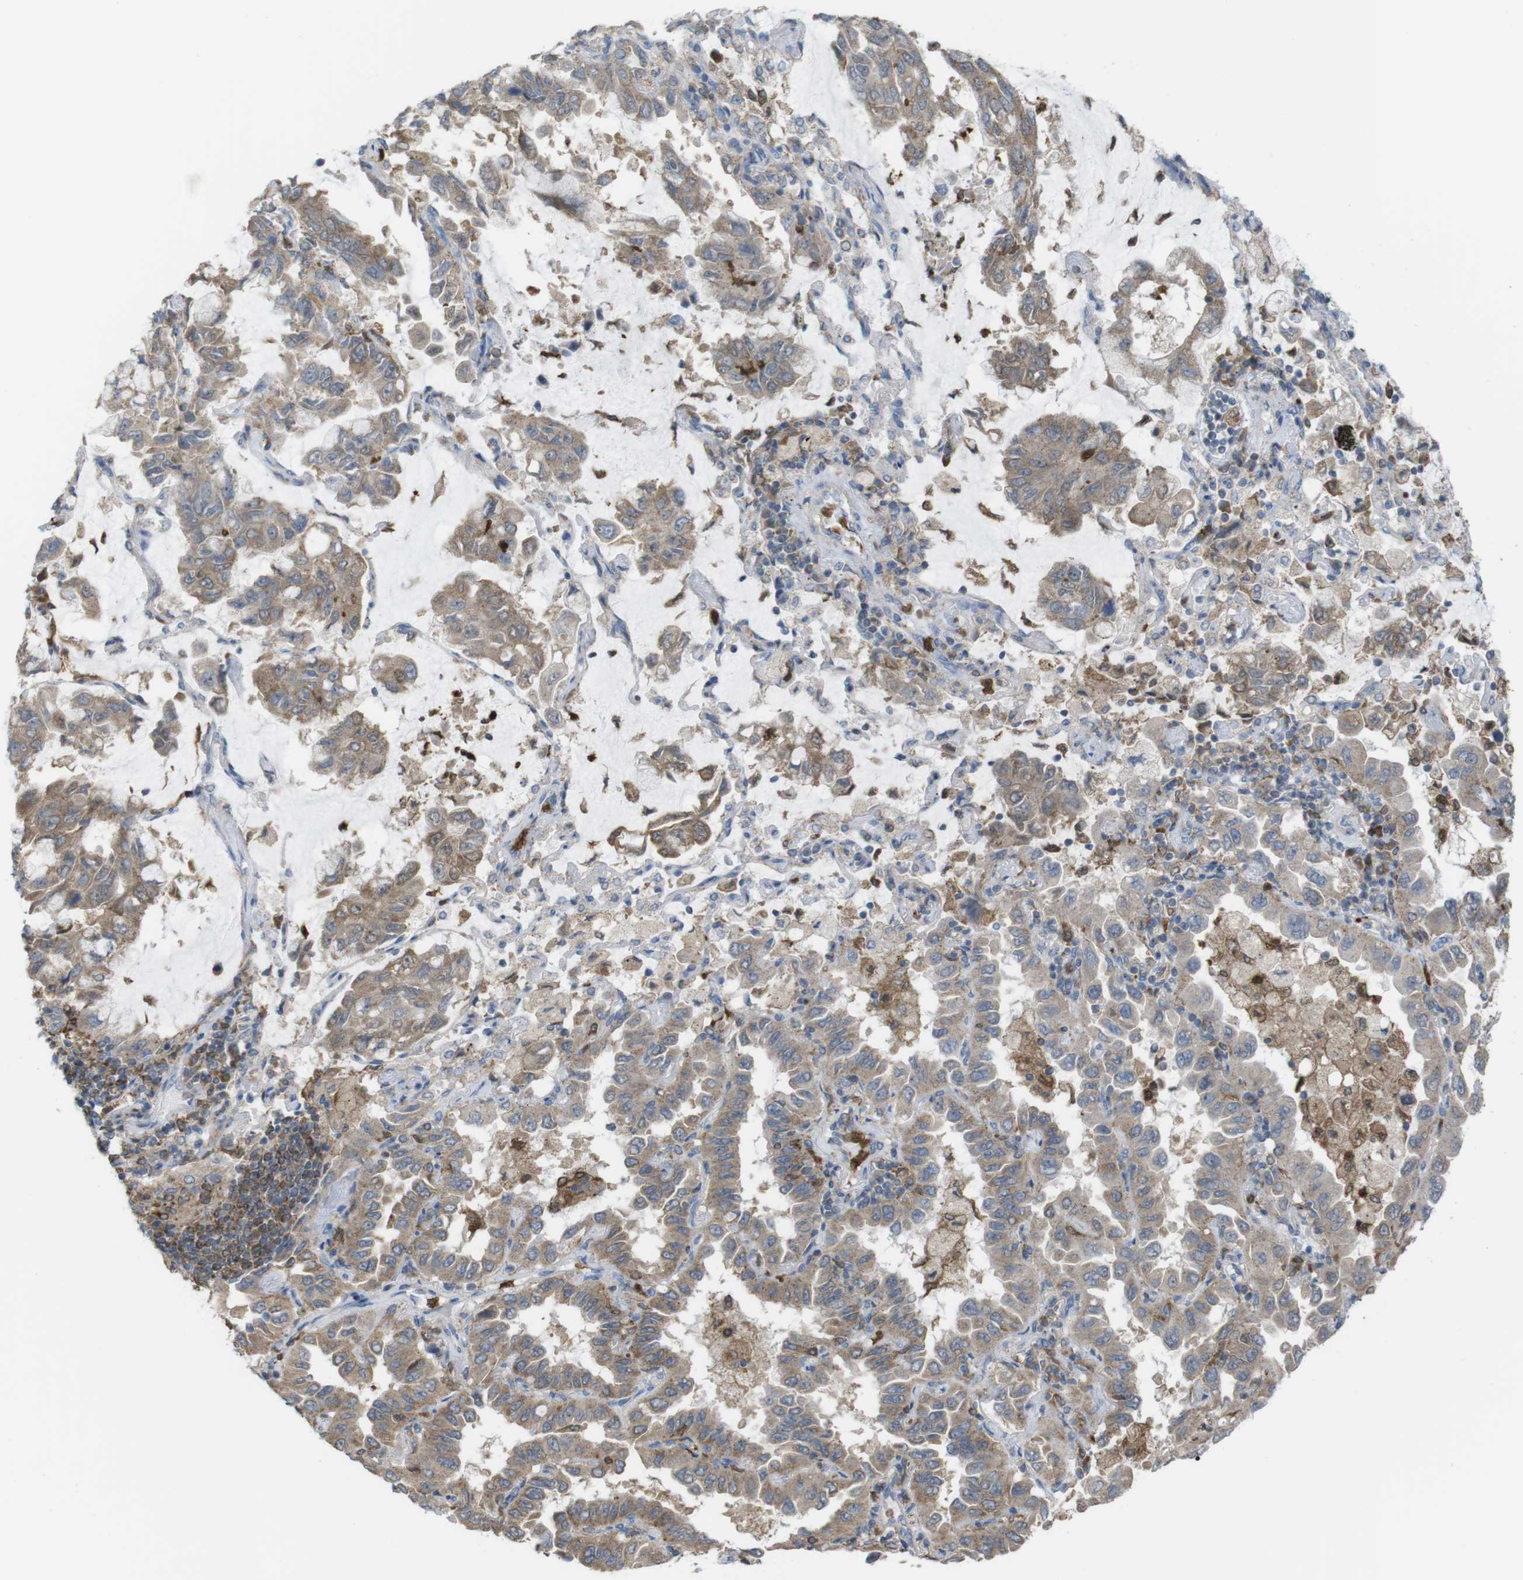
{"staining": {"intensity": "weak", "quantity": ">75%", "location": "cytoplasmic/membranous"}, "tissue": "lung cancer", "cell_type": "Tumor cells", "image_type": "cancer", "snomed": [{"axis": "morphology", "description": "Adenocarcinoma, NOS"}, {"axis": "topography", "description": "Lung"}], "caption": "Tumor cells exhibit weak cytoplasmic/membranous expression in approximately >75% of cells in lung cancer.", "gene": "PRKCD", "patient": {"sex": "male", "age": 64}}